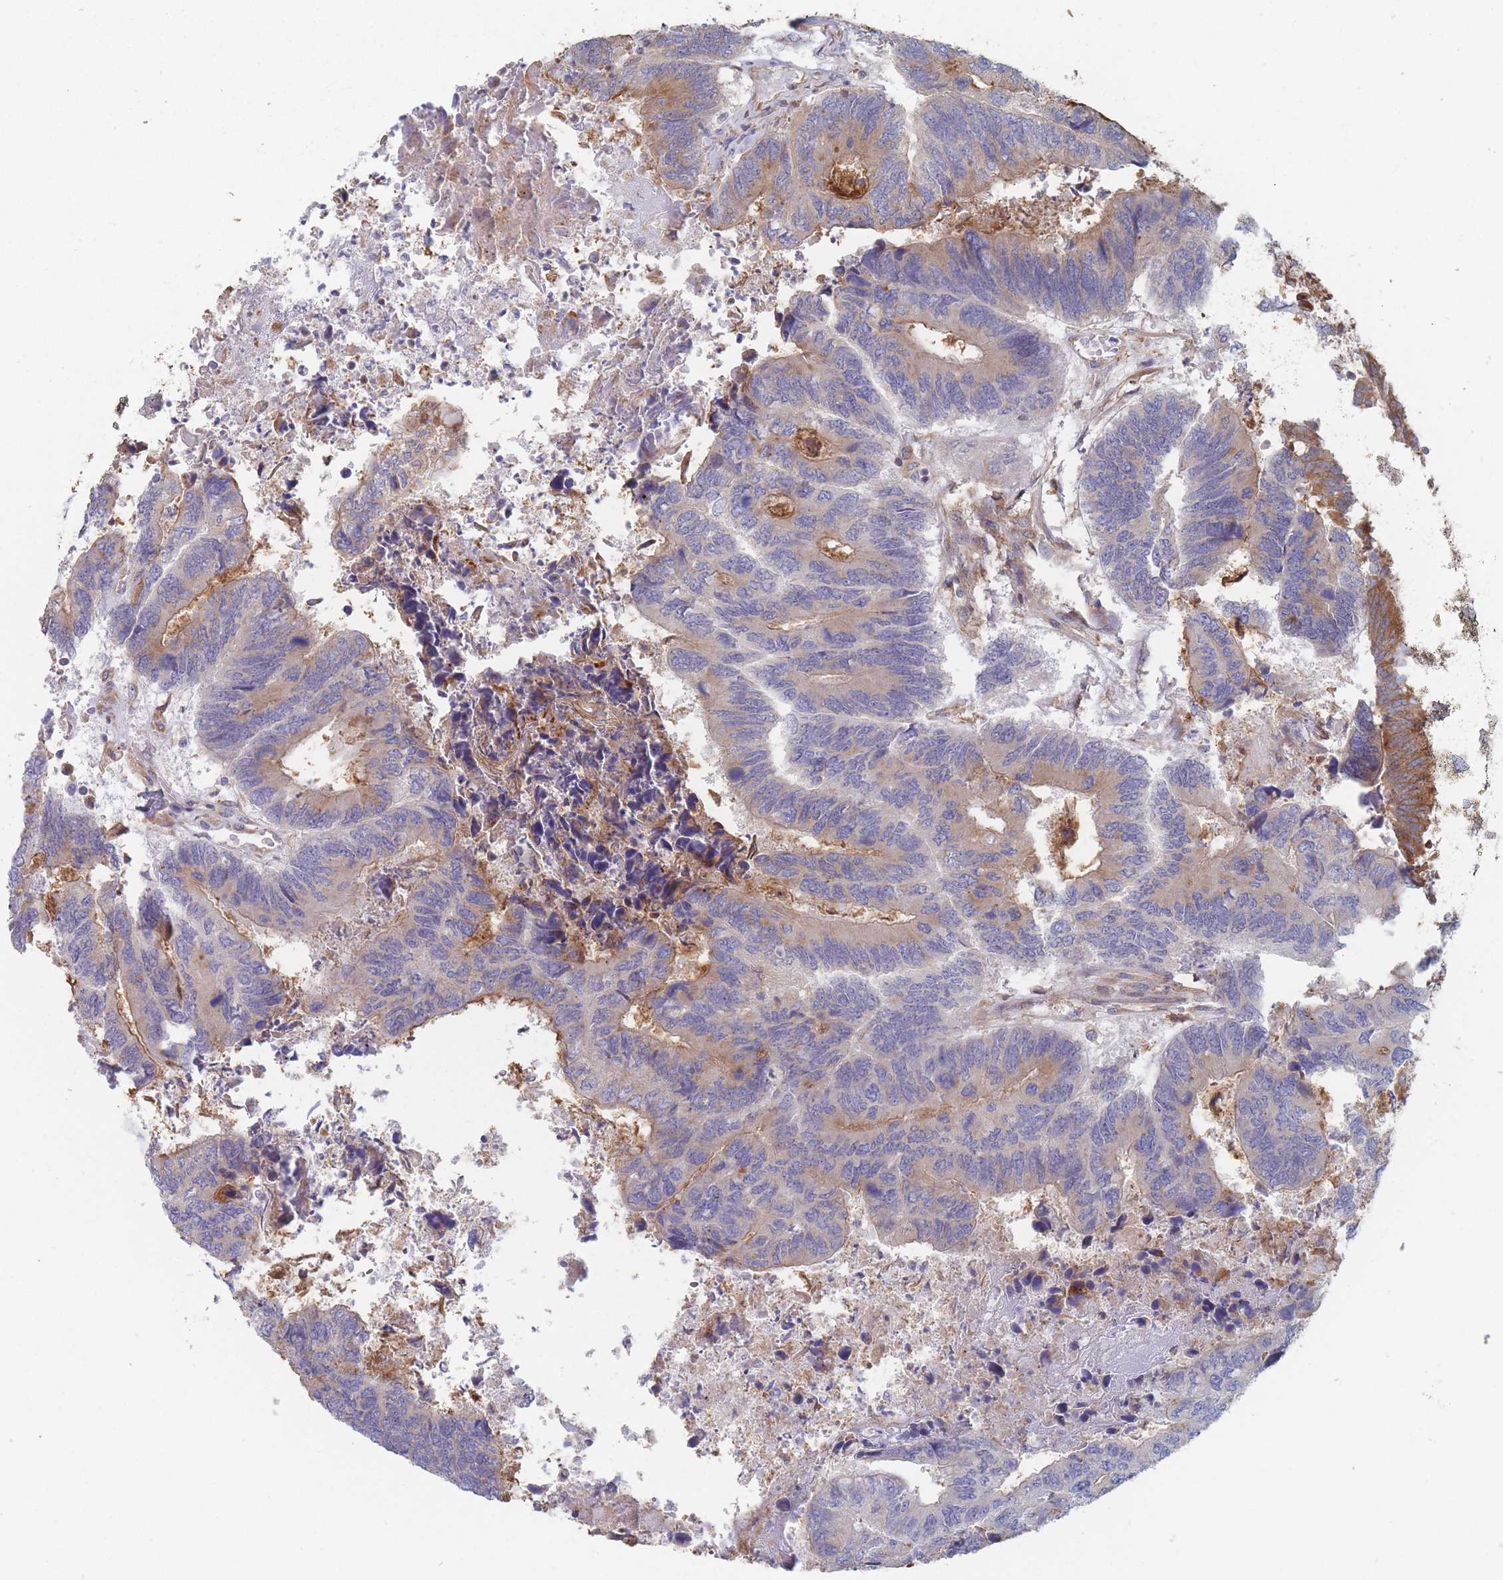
{"staining": {"intensity": "moderate", "quantity": "25%-75%", "location": "cytoplasmic/membranous"}, "tissue": "colorectal cancer", "cell_type": "Tumor cells", "image_type": "cancer", "snomed": [{"axis": "morphology", "description": "Adenocarcinoma, NOS"}, {"axis": "topography", "description": "Colon"}], "caption": "This histopathology image reveals immunohistochemistry (IHC) staining of colorectal cancer (adenocarcinoma), with medium moderate cytoplasmic/membranous expression in approximately 25%-75% of tumor cells.", "gene": "KDSR", "patient": {"sex": "female", "age": 67}}